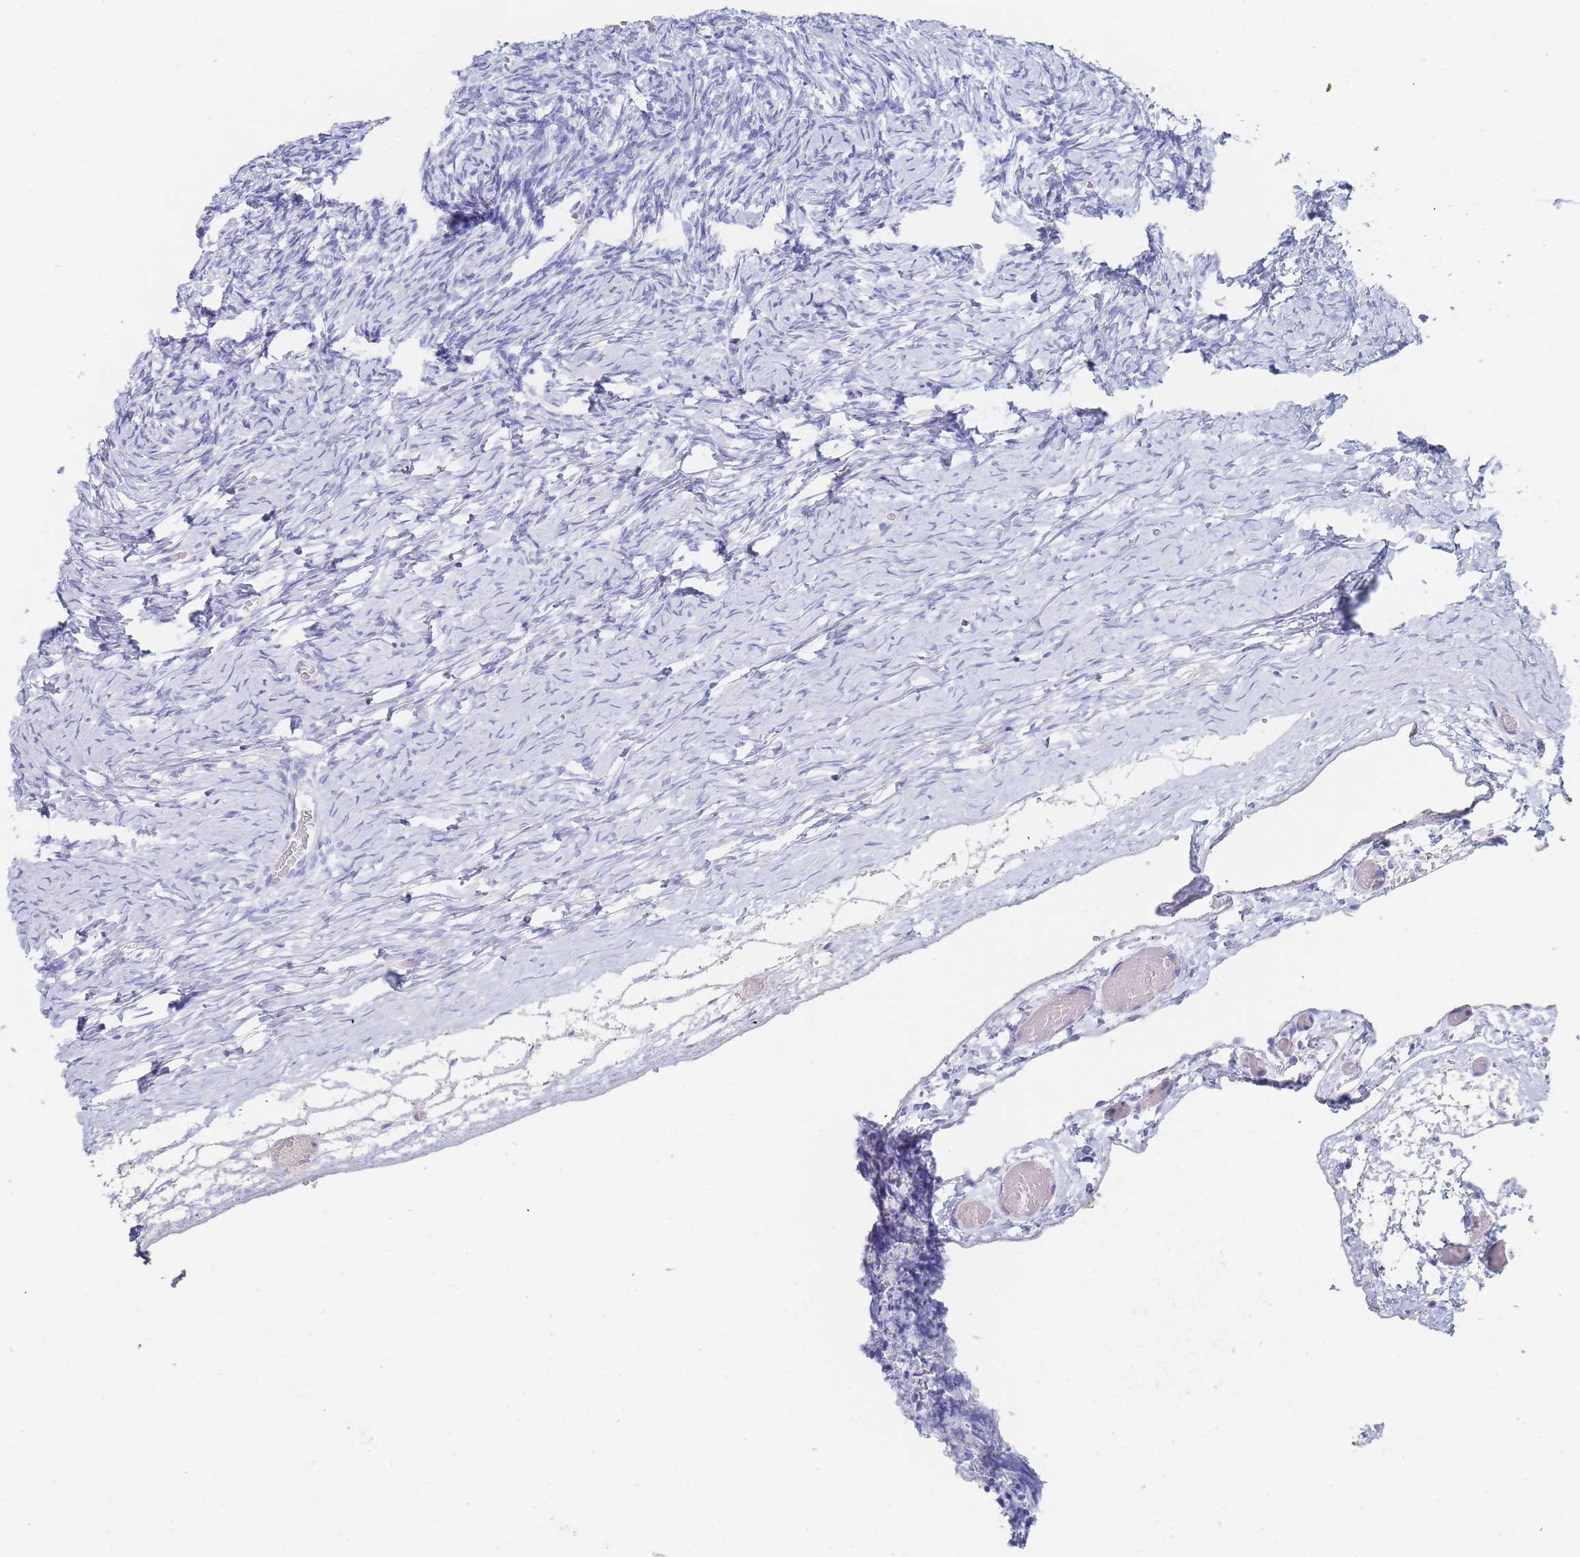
{"staining": {"intensity": "negative", "quantity": "none", "location": "none"}, "tissue": "ovary", "cell_type": "Ovarian stroma cells", "image_type": "normal", "snomed": [{"axis": "morphology", "description": "Normal tissue, NOS"}, {"axis": "topography", "description": "Ovary"}], "caption": "Immunohistochemistry (IHC) photomicrograph of unremarkable human ovary stained for a protein (brown), which displays no staining in ovarian stroma cells. Brightfield microscopy of immunohistochemistry stained with DAB (brown) and hematoxylin (blue), captured at high magnification.", "gene": "SLC25A35", "patient": {"sex": "female", "age": 39}}